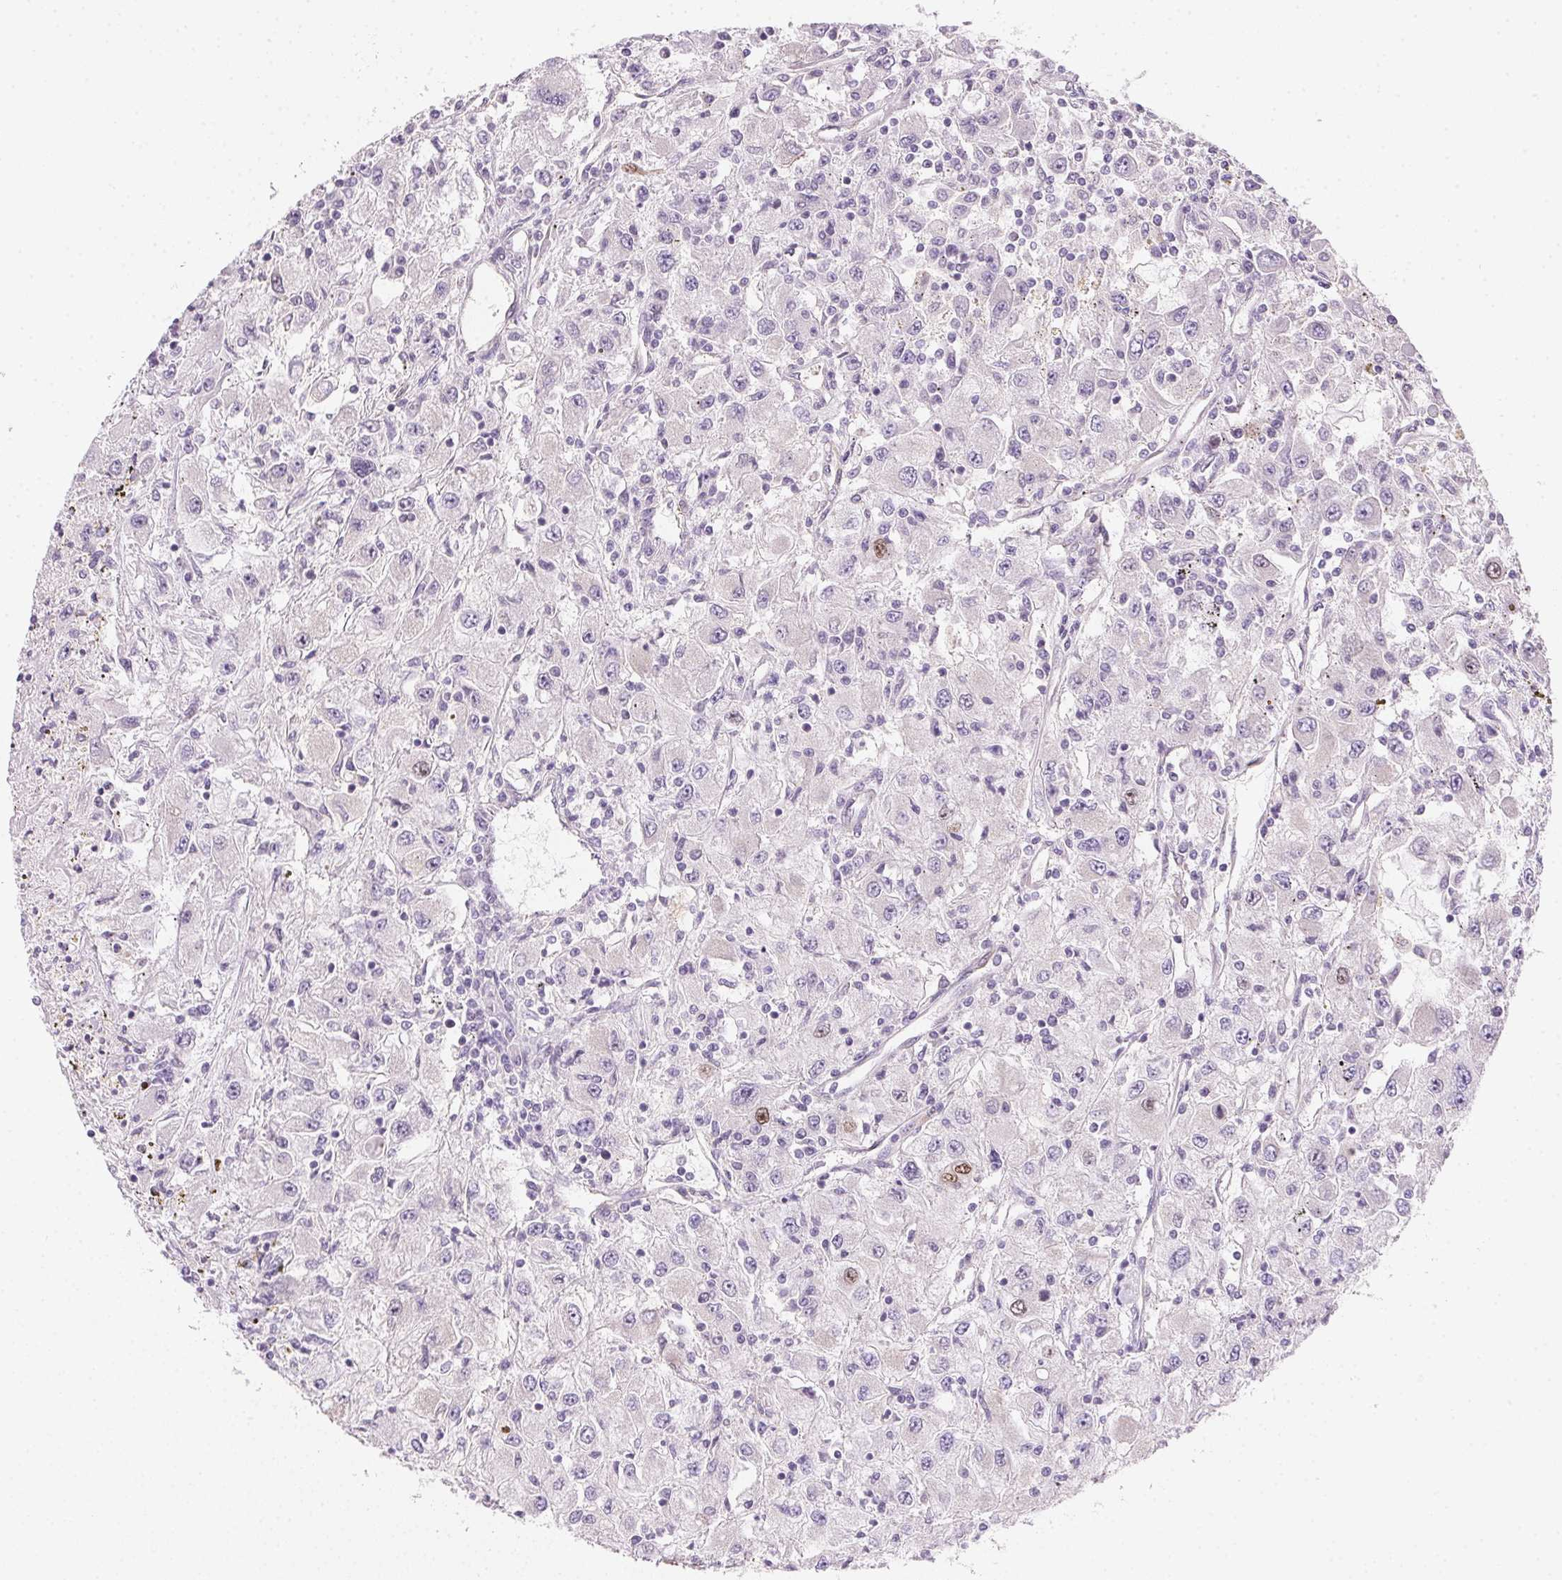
{"staining": {"intensity": "moderate", "quantity": "<25%", "location": "nuclear"}, "tissue": "renal cancer", "cell_type": "Tumor cells", "image_type": "cancer", "snomed": [{"axis": "morphology", "description": "Adenocarcinoma, NOS"}, {"axis": "topography", "description": "Kidney"}], "caption": "Approximately <25% of tumor cells in renal cancer (adenocarcinoma) demonstrate moderate nuclear protein expression as visualized by brown immunohistochemical staining.", "gene": "SMTN", "patient": {"sex": "female", "age": 67}}